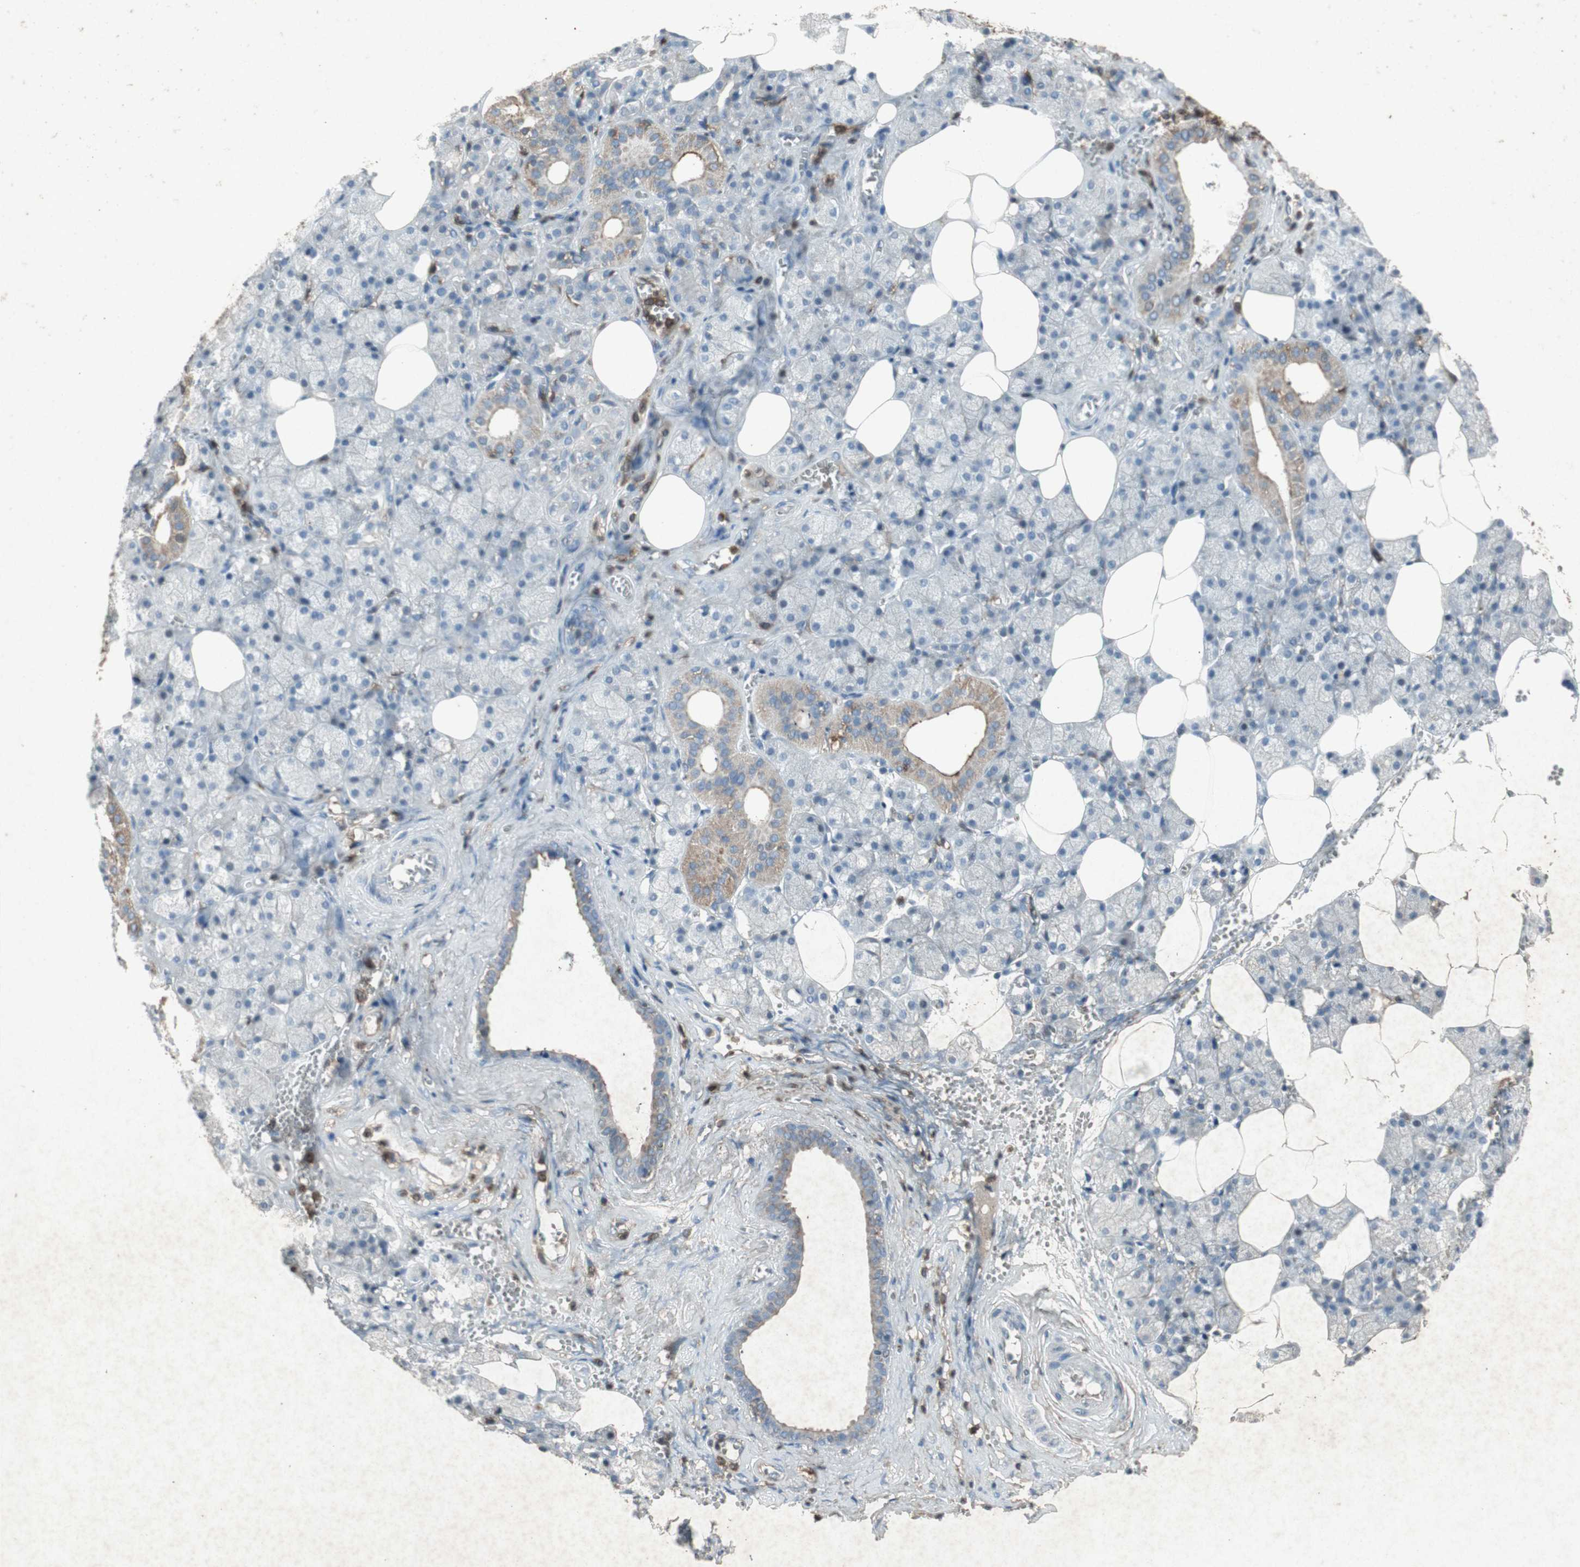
{"staining": {"intensity": "moderate", "quantity": "<25%", "location": "cytoplasmic/membranous"}, "tissue": "salivary gland", "cell_type": "Glandular cells", "image_type": "normal", "snomed": [{"axis": "morphology", "description": "Normal tissue, NOS"}, {"axis": "topography", "description": "Salivary gland"}], "caption": "Protein staining of benign salivary gland demonstrates moderate cytoplasmic/membranous staining in approximately <25% of glandular cells.", "gene": "TYROBP", "patient": {"sex": "male", "age": 62}}